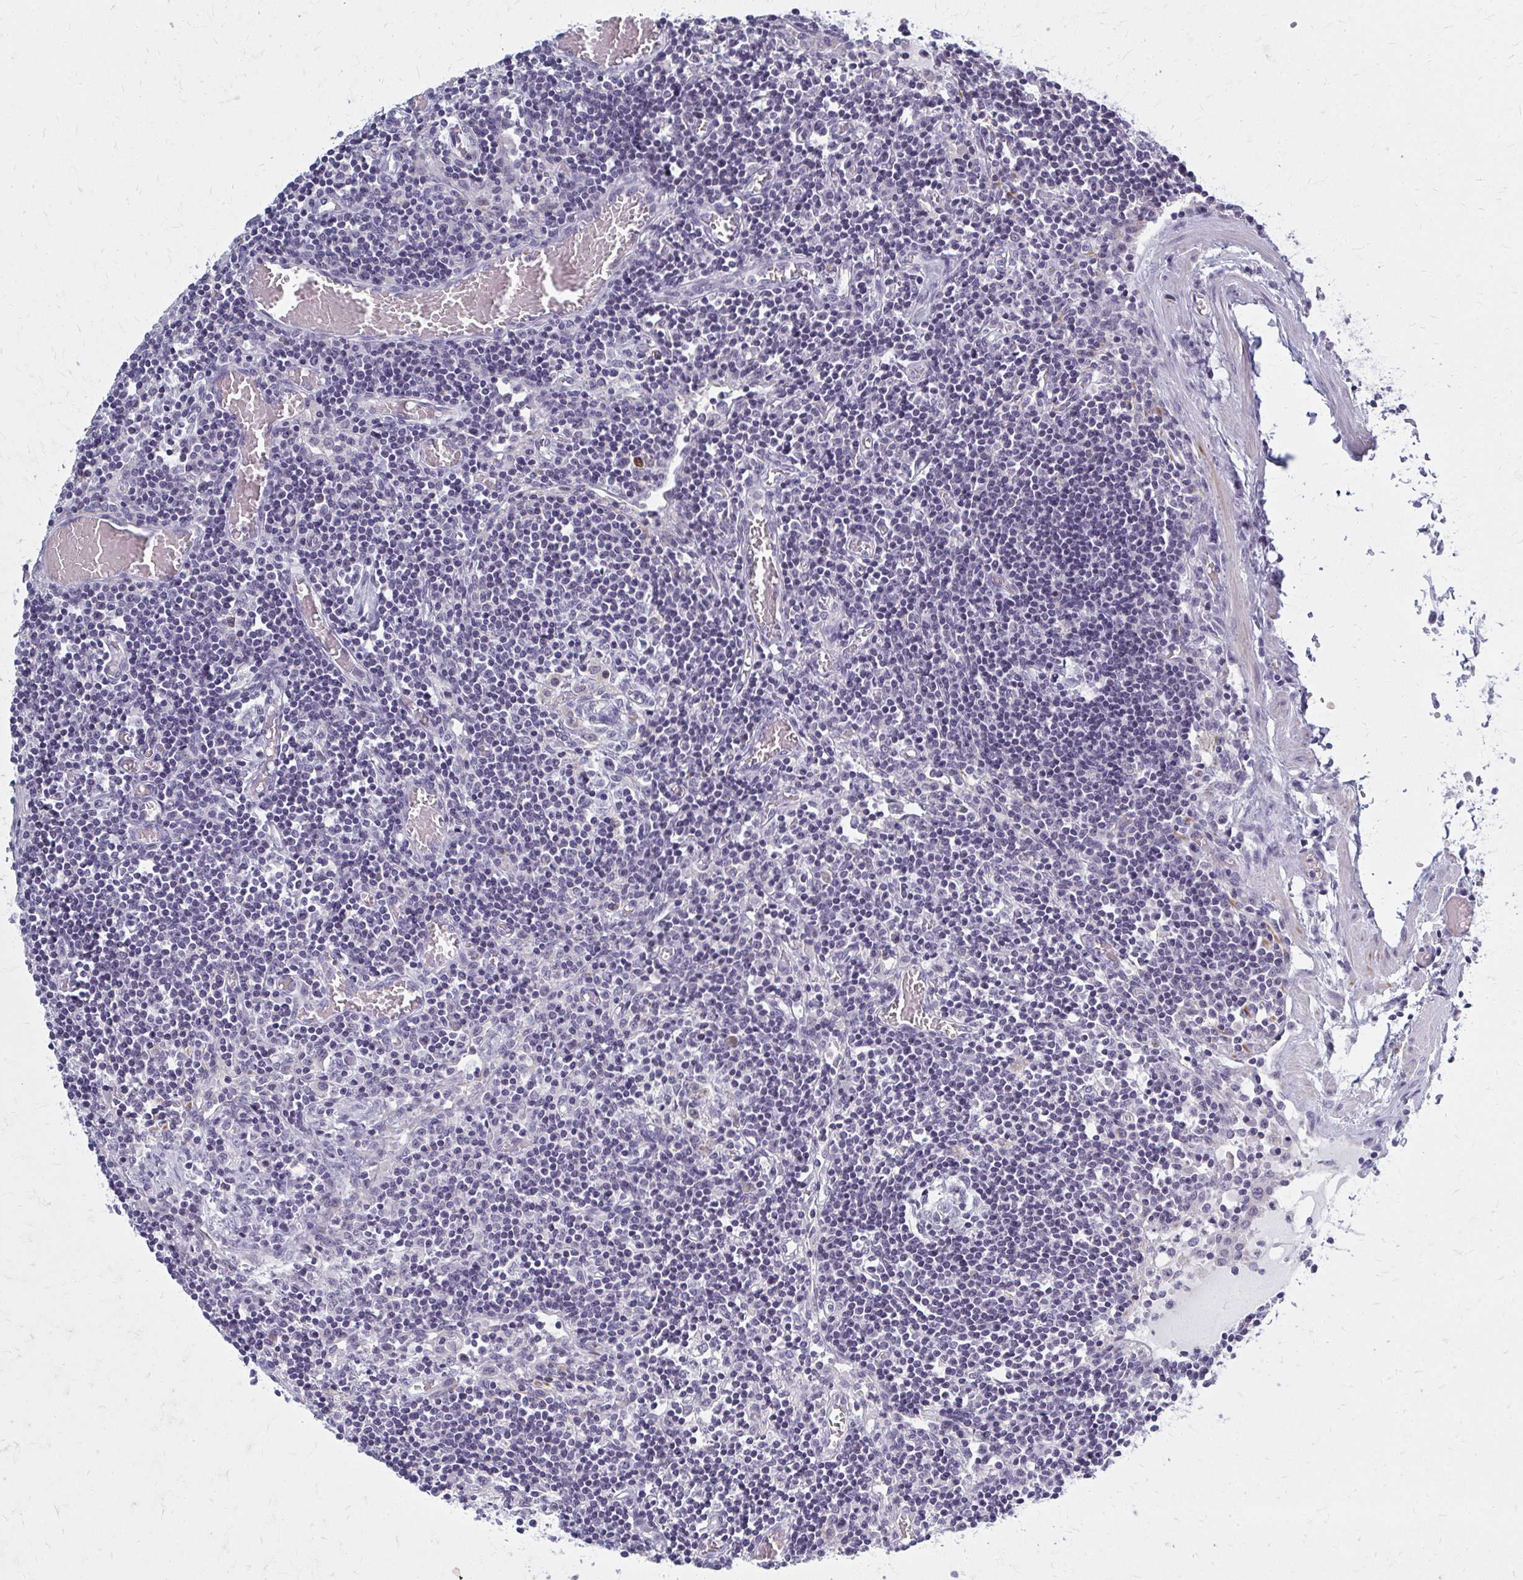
{"staining": {"intensity": "negative", "quantity": "none", "location": "none"}, "tissue": "lymph node", "cell_type": "Germinal center cells", "image_type": "normal", "snomed": [{"axis": "morphology", "description": "Normal tissue, NOS"}, {"axis": "topography", "description": "Lymph node"}], "caption": "Image shows no protein positivity in germinal center cells of benign lymph node.", "gene": "CASQ2", "patient": {"sex": "male", "age": 66}}